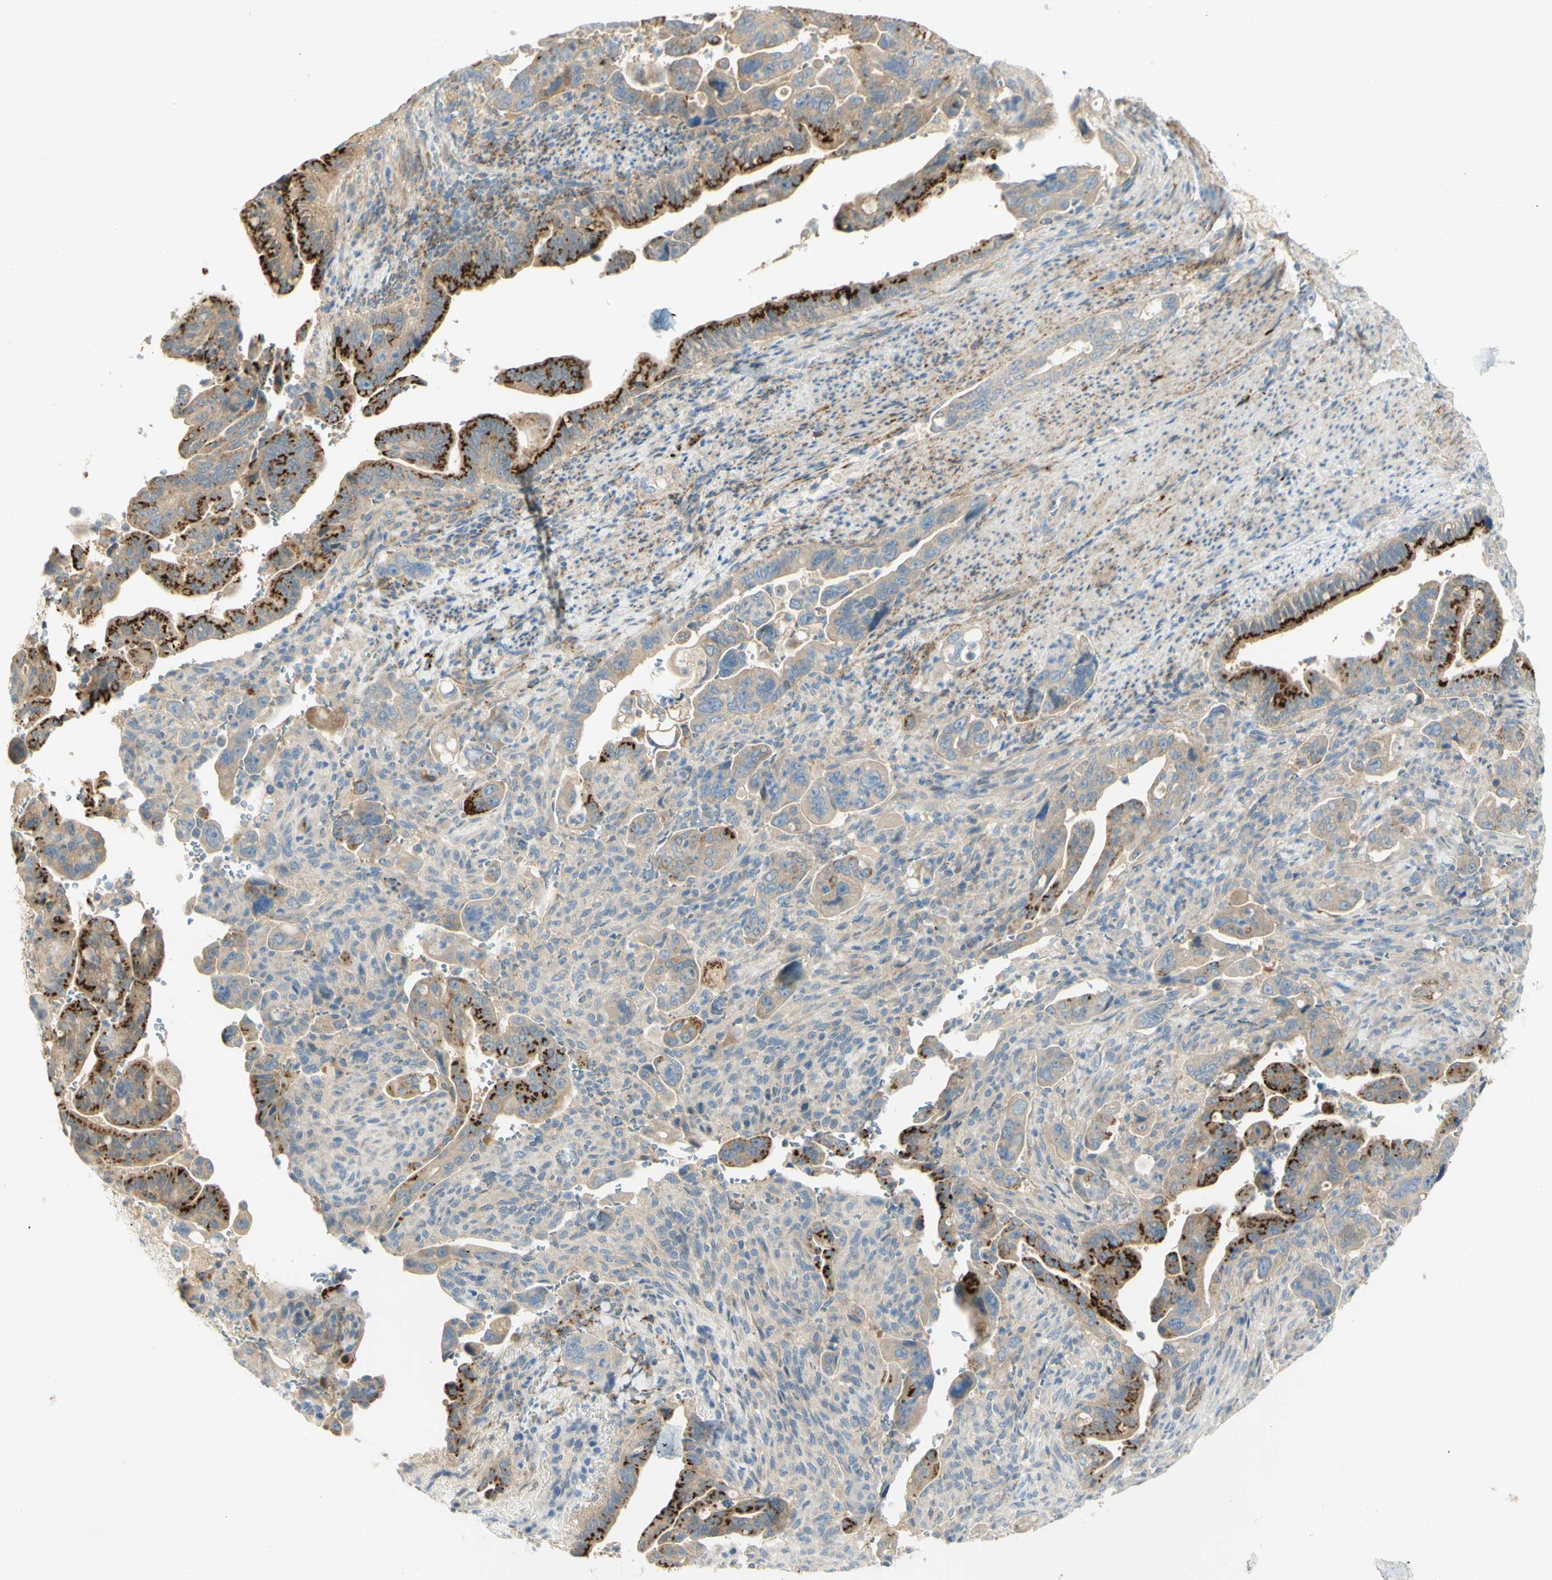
{"staining": {"intensity": "strong", "quantity": "25%-75%", "location": "cytoplasmic/membranous"}, "tissue": "pancreatic cancer", "cell_type": "Tumor cells", "image_type": "cancer", "snomed": [{"axis": "morphology", "description": "Adenocarcinoma, NOS"}, {"axis": "topography", "description": "Pancreas"}], "caption": "IHC (DAB (3,3'-diaminobenzidine)) staining of adenocarcinoma (pancreatic) shows strong cytoplasmic/membranous protein positivity in approximately 25%-75% of tumor cells.", "gene": "GCNT3", "patient": {"sex": "male", "age": 70}}